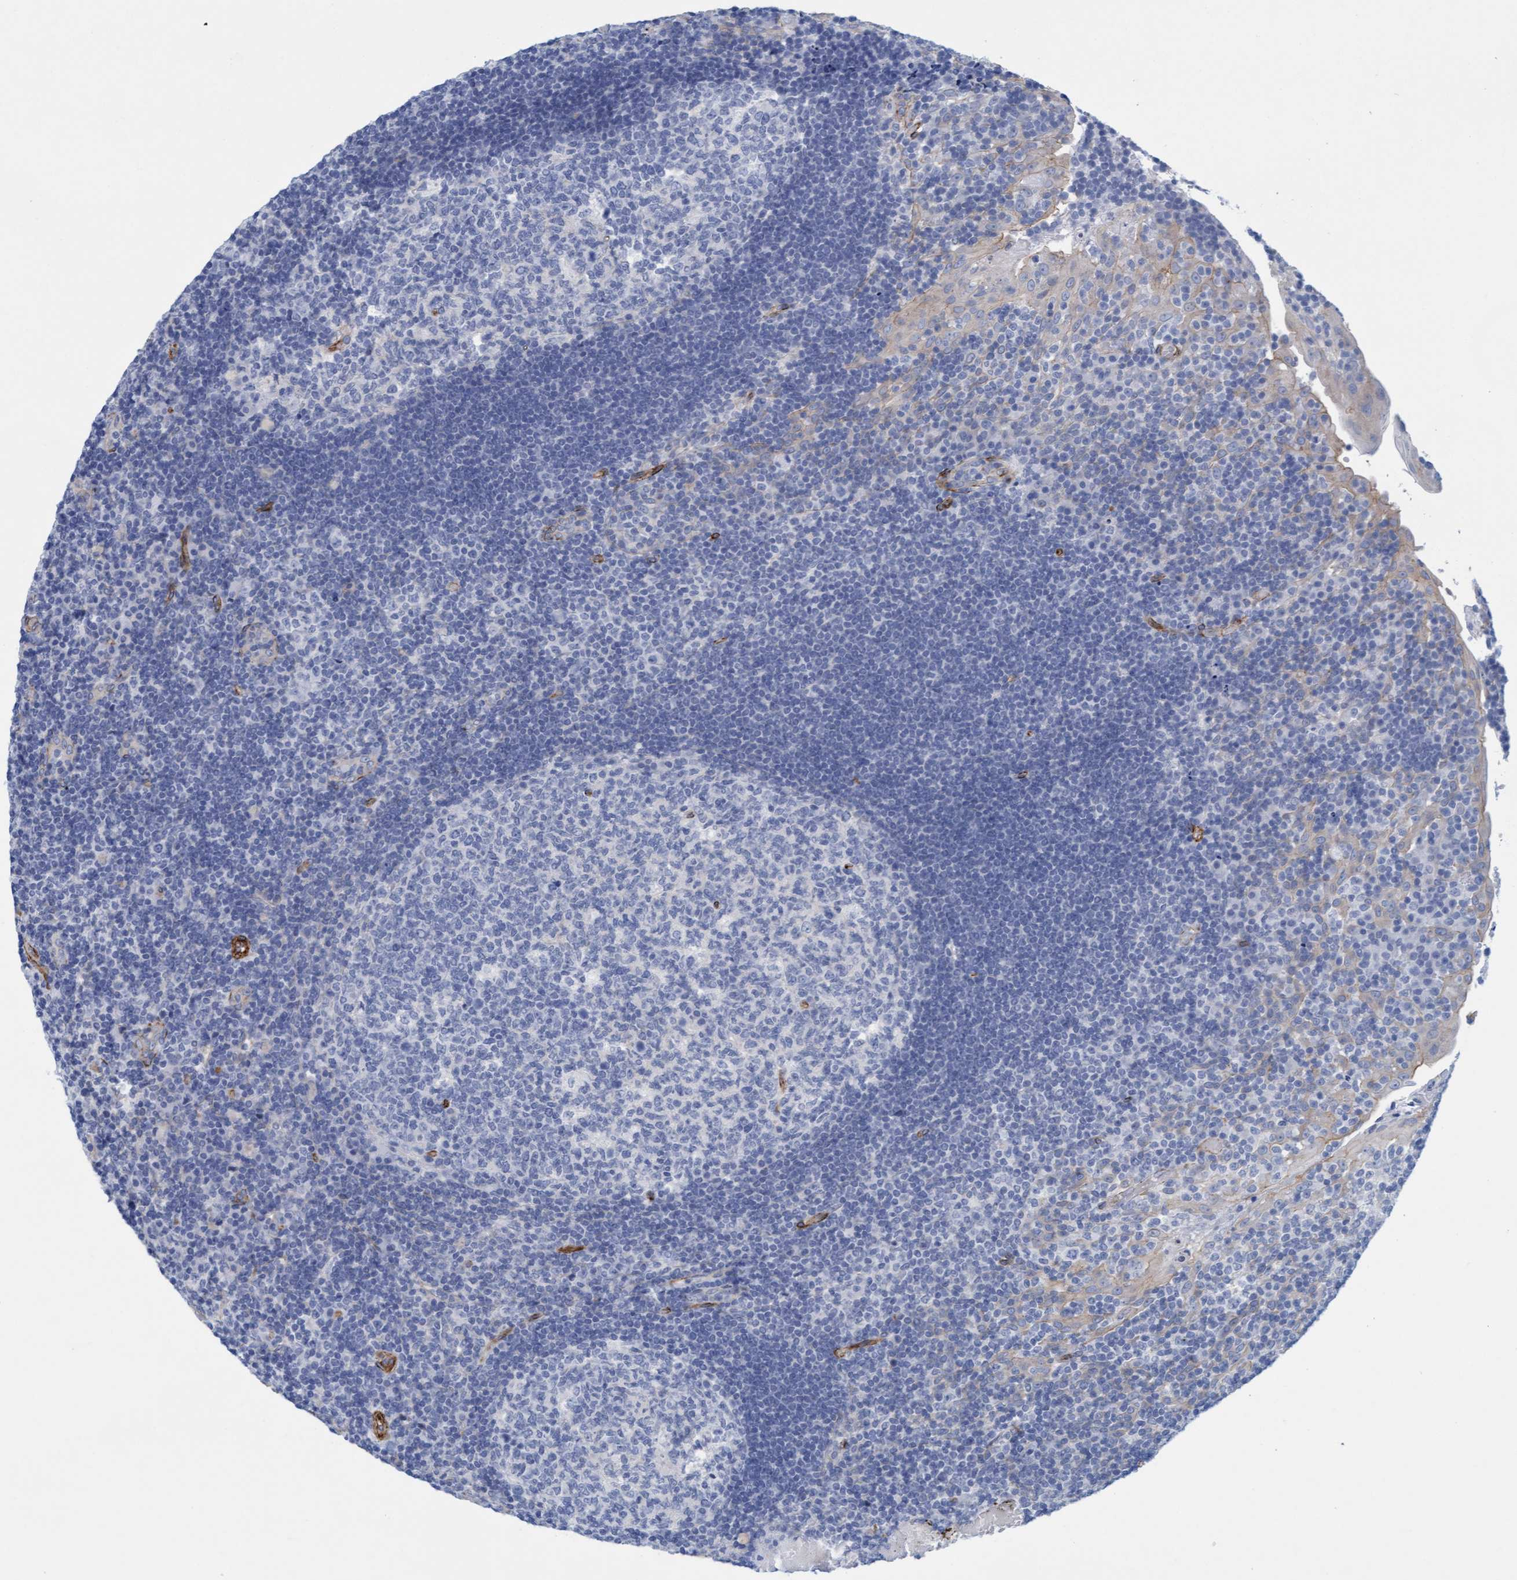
{"staining": {"intensity": "negative", "quantity": "none", "location": "none"}, "tissue": "tonsil", "cell_type": "Germinal center cells", "image_type": "normal", "snomed": [{"axis": "morphology", "description": "Normal tissue, NOS"}, {"axis": "topography", "description": "Tonsil"}], "caption": "This is a photomicrograph of immunohistochemistry staining of unremarkable tonsil, which shows no positivity in germinal center cells.", "gene": "MTFR1", "patient": {"sex": "female", "age": 40}}